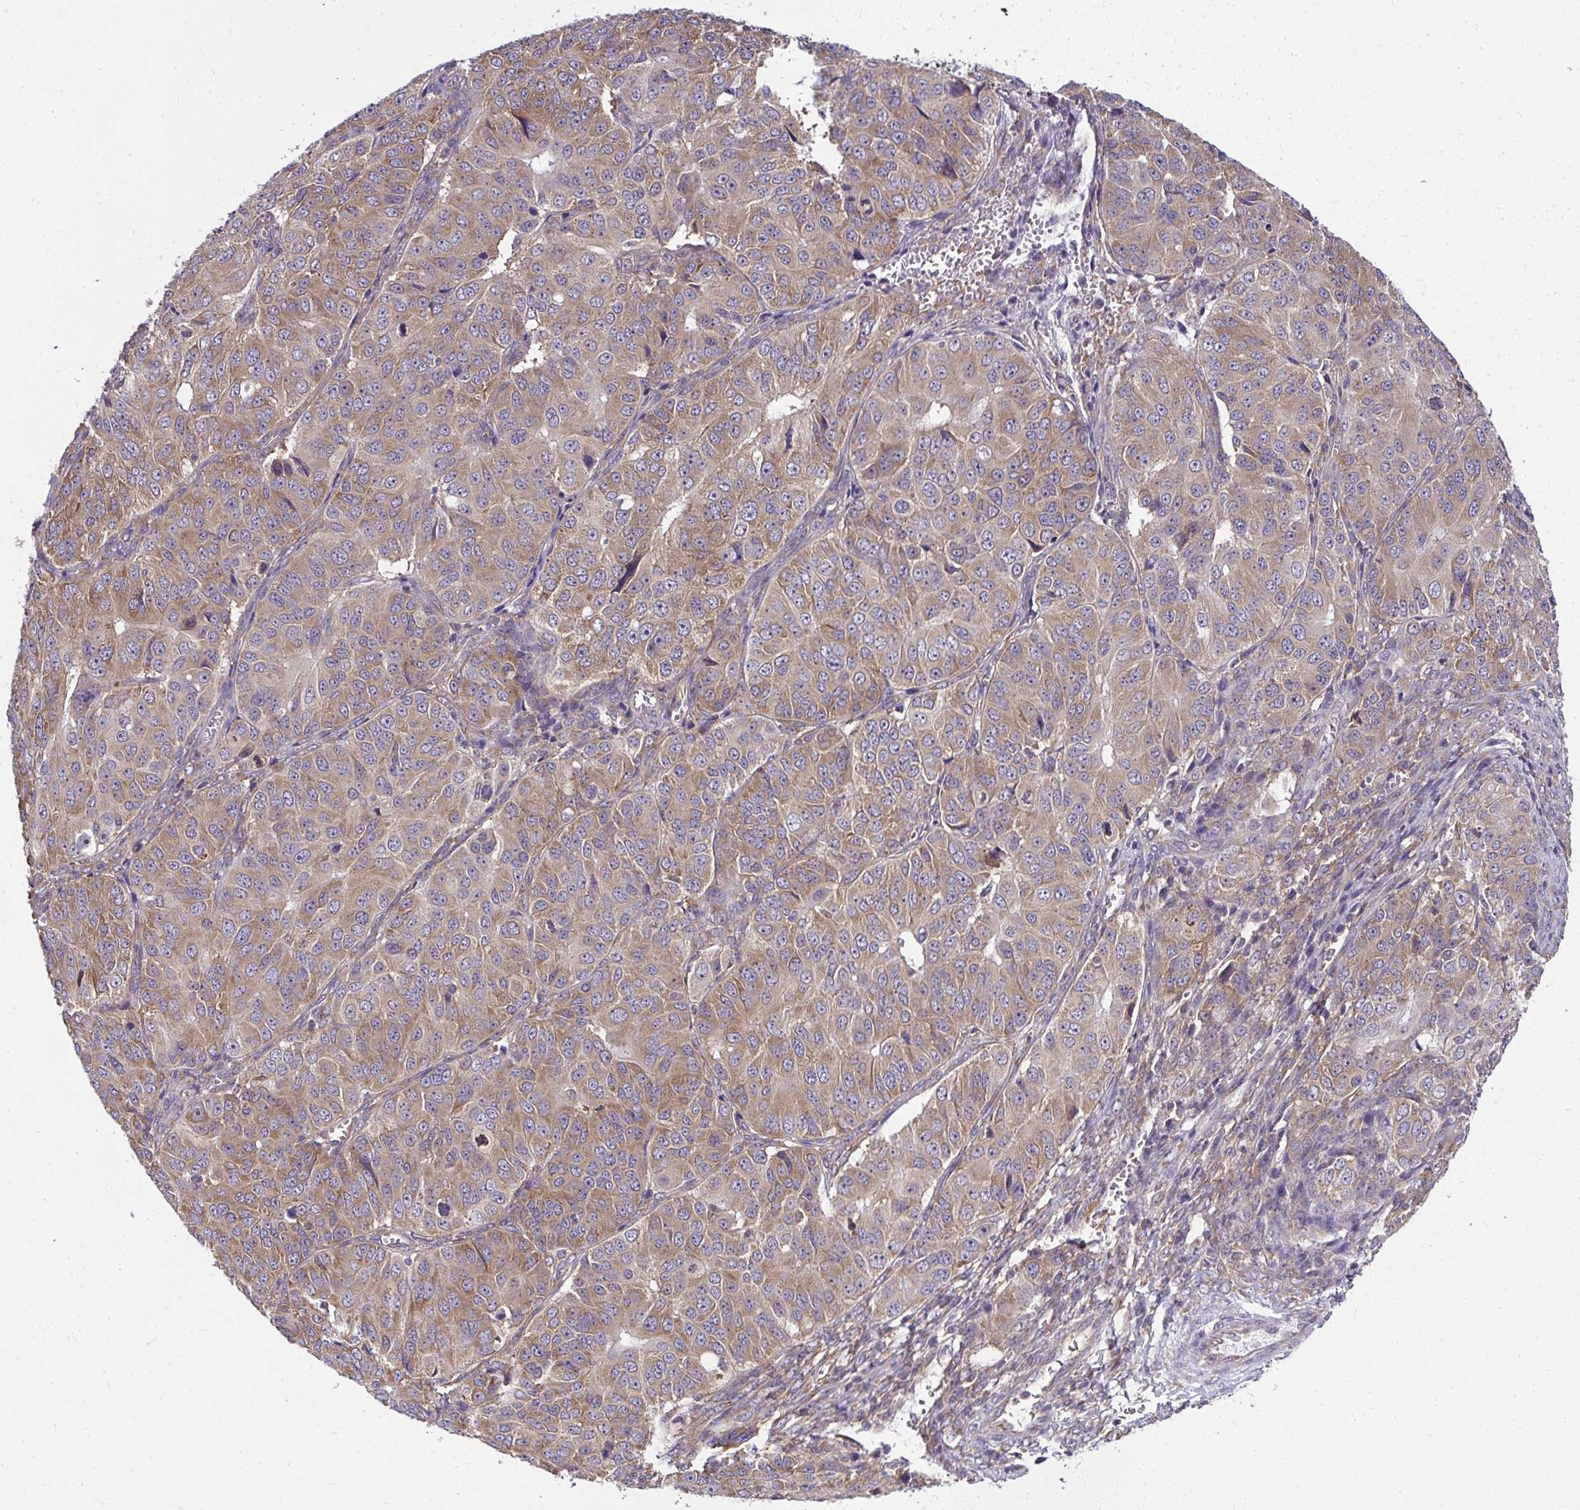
{"staining": {"intensity": "moderate", "quantity": ">75%", "location": "cytoplasmic/membranous"}, "tissue": "ovarian cancer", "cell_type": "Tumor cells", "image_type": "cancer", "snomed": [{"axis": "morphology", "description": "Carcinoma, endometroid"}, {"axis": "topography", "description": "Ovary"}], "caption": "Moderate cytoplasmic/membranous staining is appreciated in about >75% of tumor cells in endometroid carcinoma (ovarian).", "gene": "RPS7", "patient": {"sex": "female", "age": 51}}